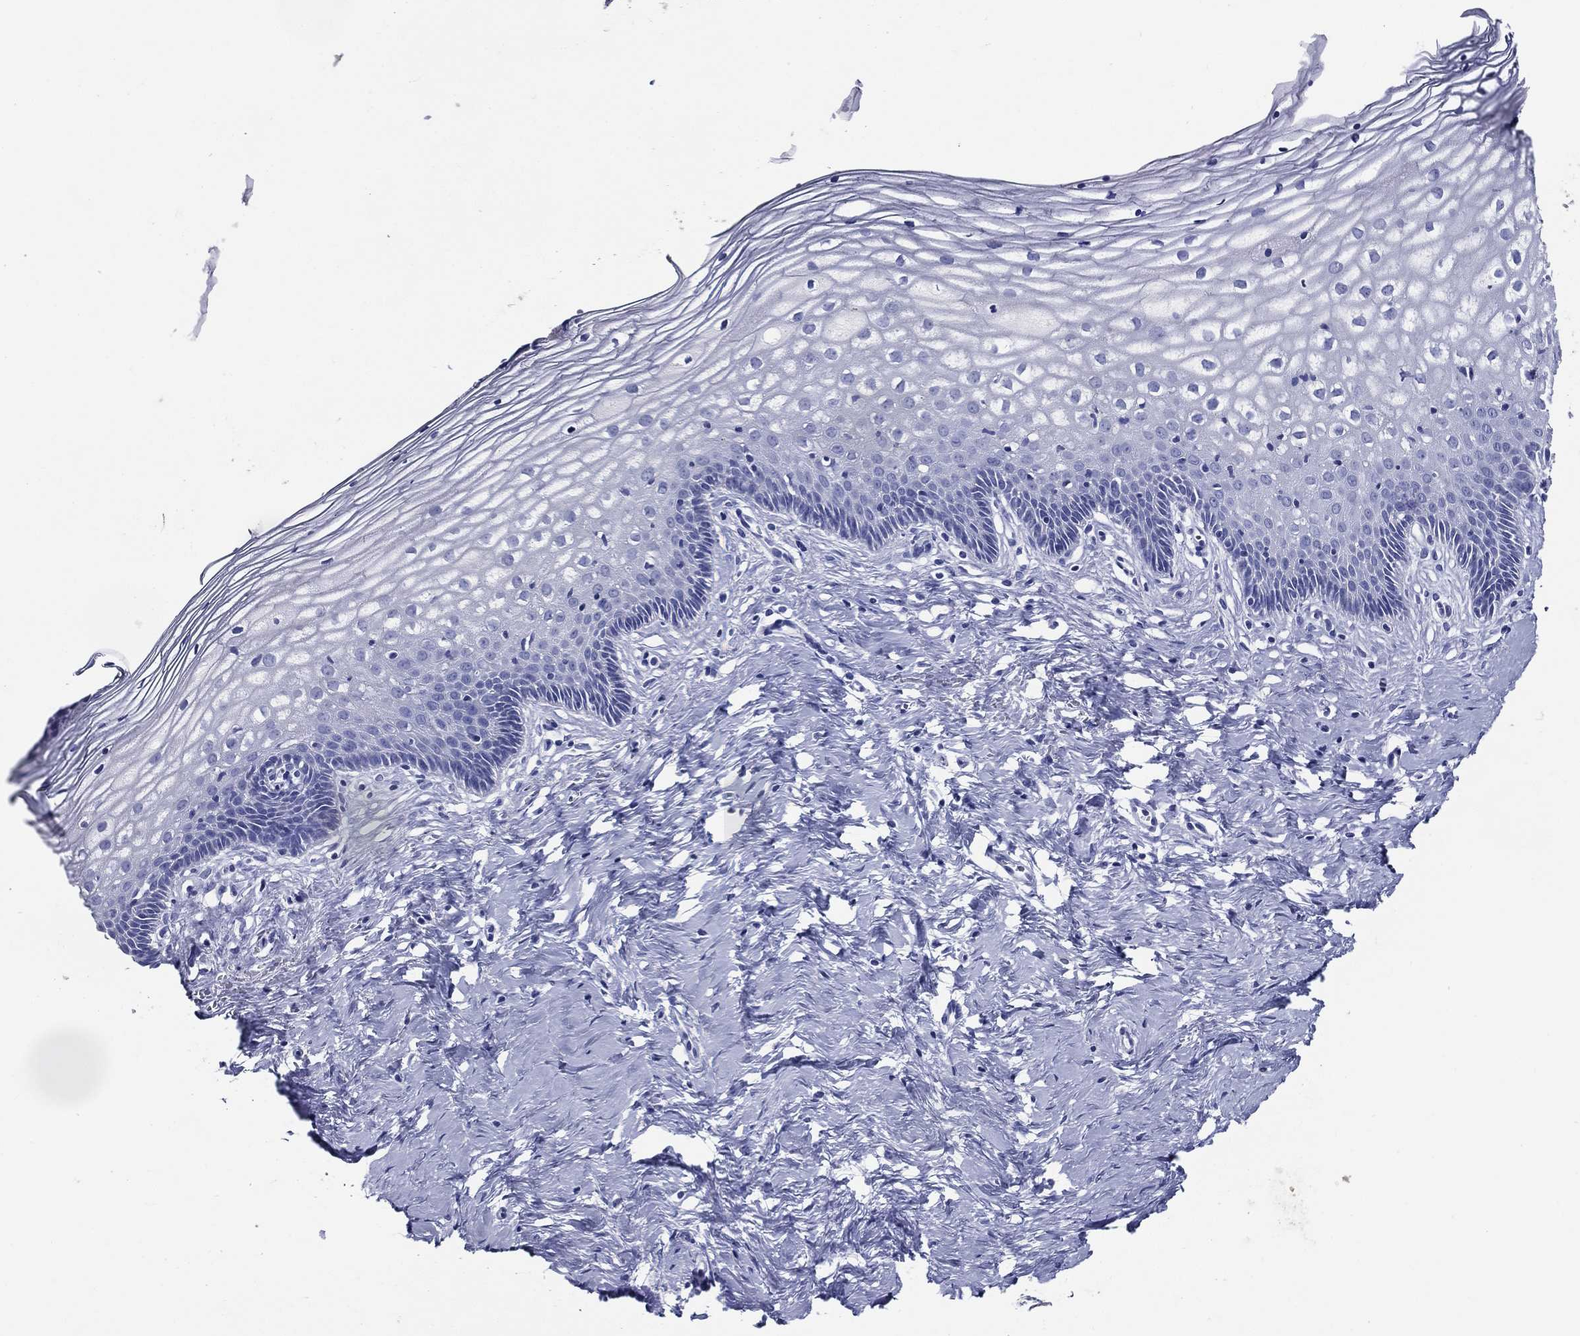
{"staining": {"intensity": "negative", "quantity": "none", "location": "none"}, "tissue": "cervix", "cell_type": "Glandular cells", "image_type": "normal", "snomed": [{"axis": "morphology", "description": "Normal tissue, NOS"}, {"axis": "topography", "description": "Cervix"}], "caption": "Immunohistochemical staining of normal cervix displays no significant expression in glandular cells. (IHC, brightfield microscopy, high magnification).", "gene": "ACE2", "patient": {"sex": "female", "age": 42}}